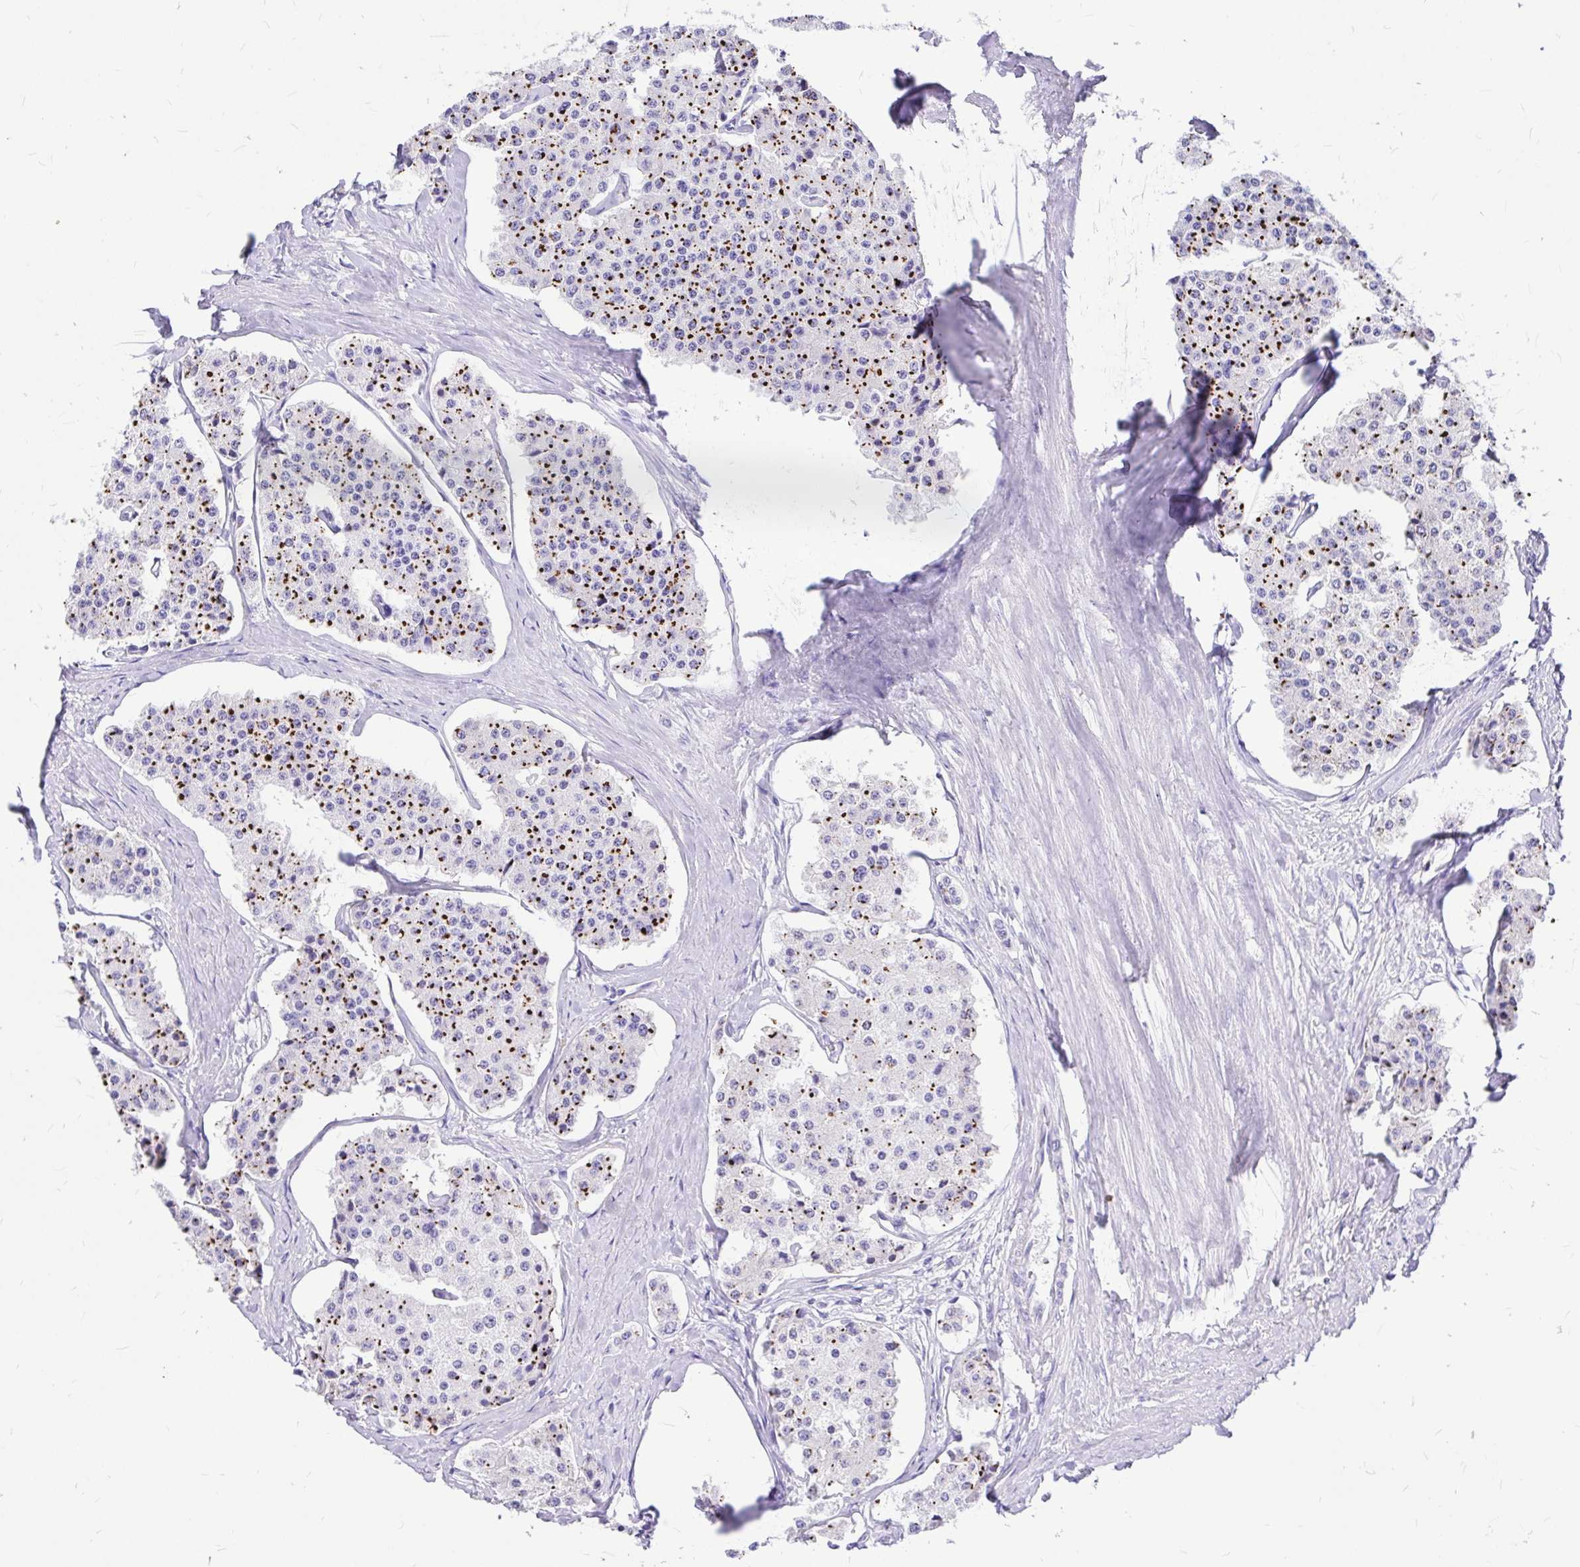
{"staining": {"intensity": "strong", "quantity": "25%-75%", "location": "cytoplasmic/membranous"}, "tissue": "carcinoid", "cell_type": "Tumor cells", "image_type": "cancer", "snomed": [{"axis": "morphology", "description": "Carcinoid, malignant, NOS"}, {"axis": "topography", "description": "Small intestine"}], "caption": "There is high levels of strong cytoplasmic/membranous staining in tumor cells of carcinoid, as demonstrated by immunohistochemical staining (brown color).", "gene": "CLEC1B", "patient": {"sex": "female", "age": 65}}